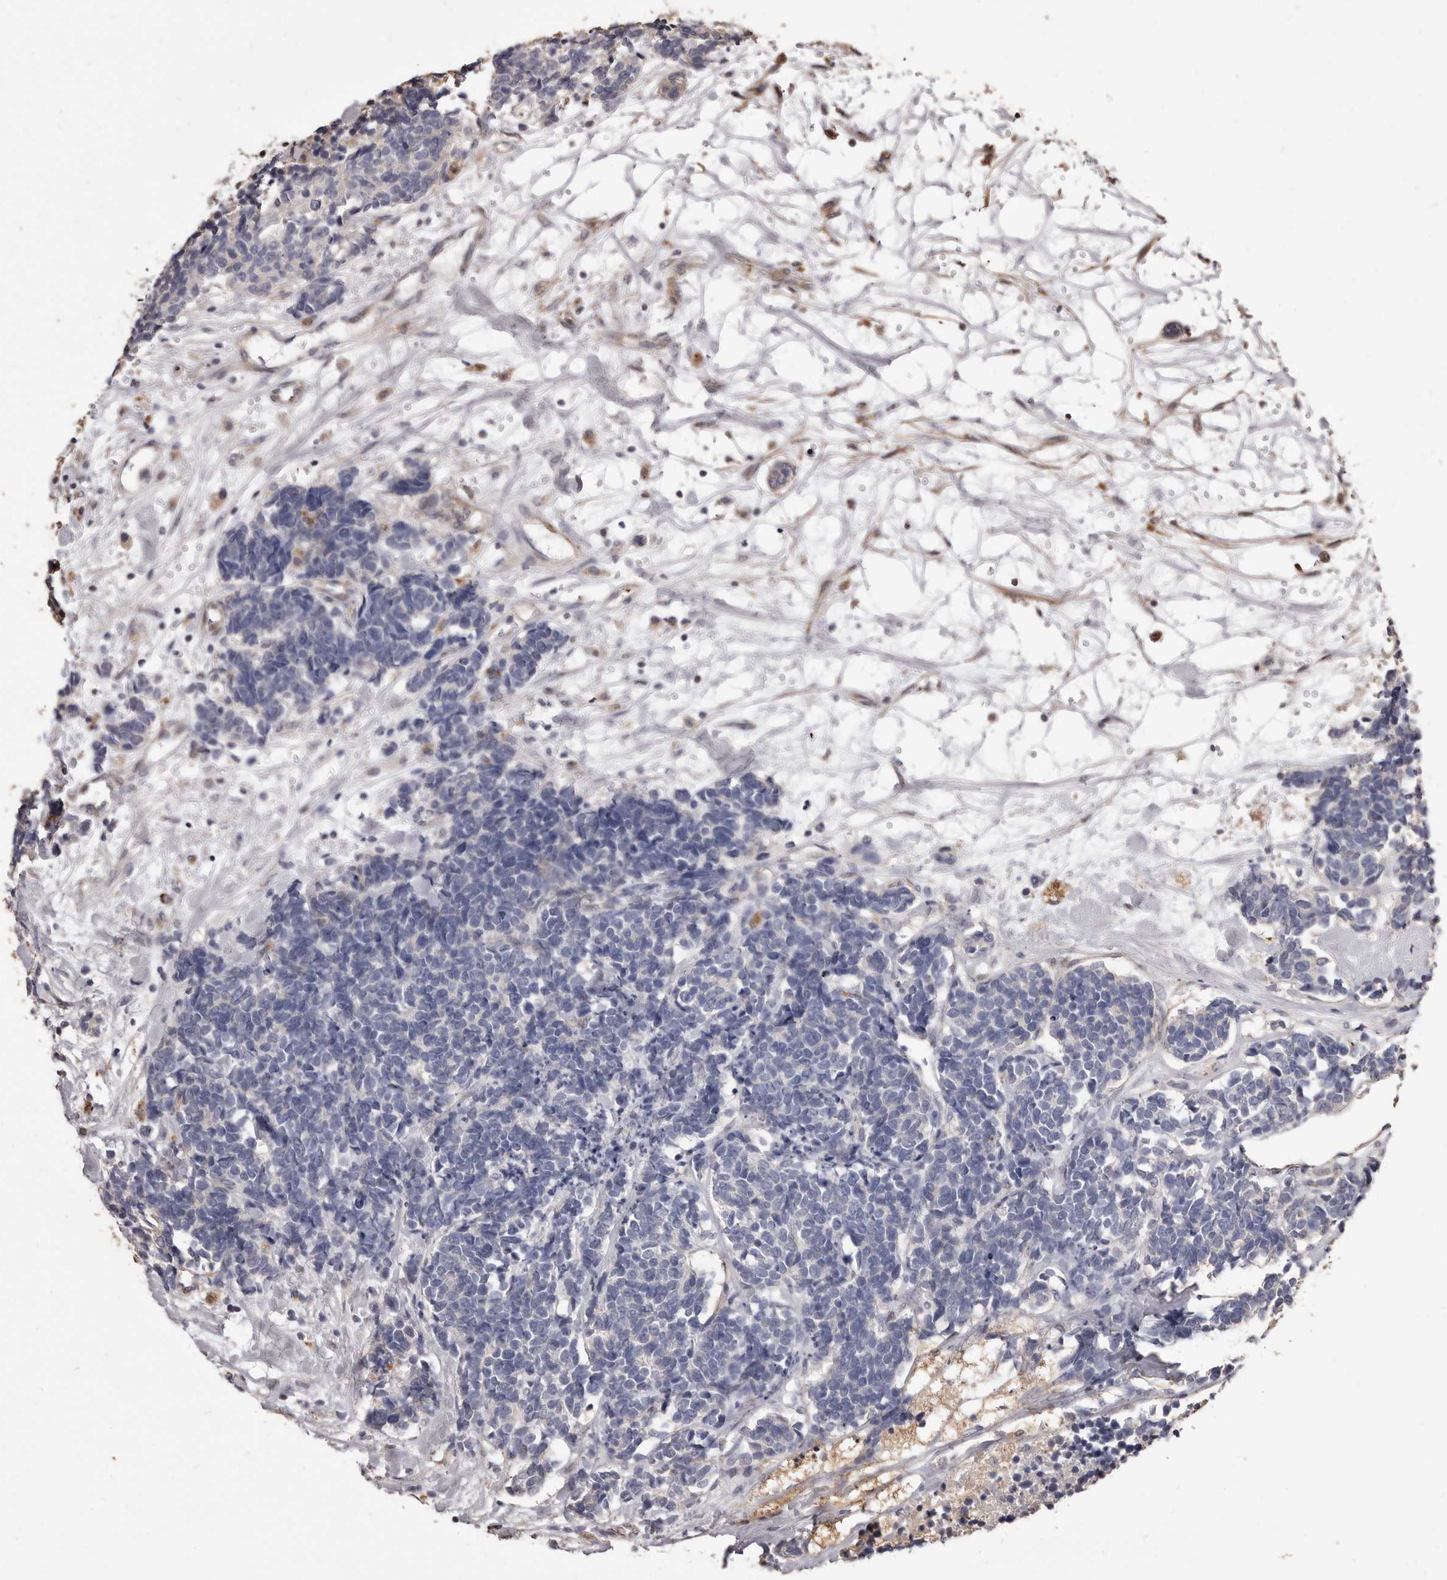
{"staining": {"intensity": "negative", "quantity": "none", "location": "none"}, "tissue": "carcinoid", "cell_type": "Tumor cells", "image_type": "cancer", "snomed": [{"axis": "morphology", "description": "Carcinoma, NOS"}, {"axis": "morphology", "description": "Carcinoid, malignant, NOS"}, {"axis": "topography", "description": "Urinary bladder"}], "caption": "DAB immunohistochemical staining of carcinoid displays no significant staining in tumor cells.", "gene": "ALPK1", "patient": {"sex": "male", "age": 57}}